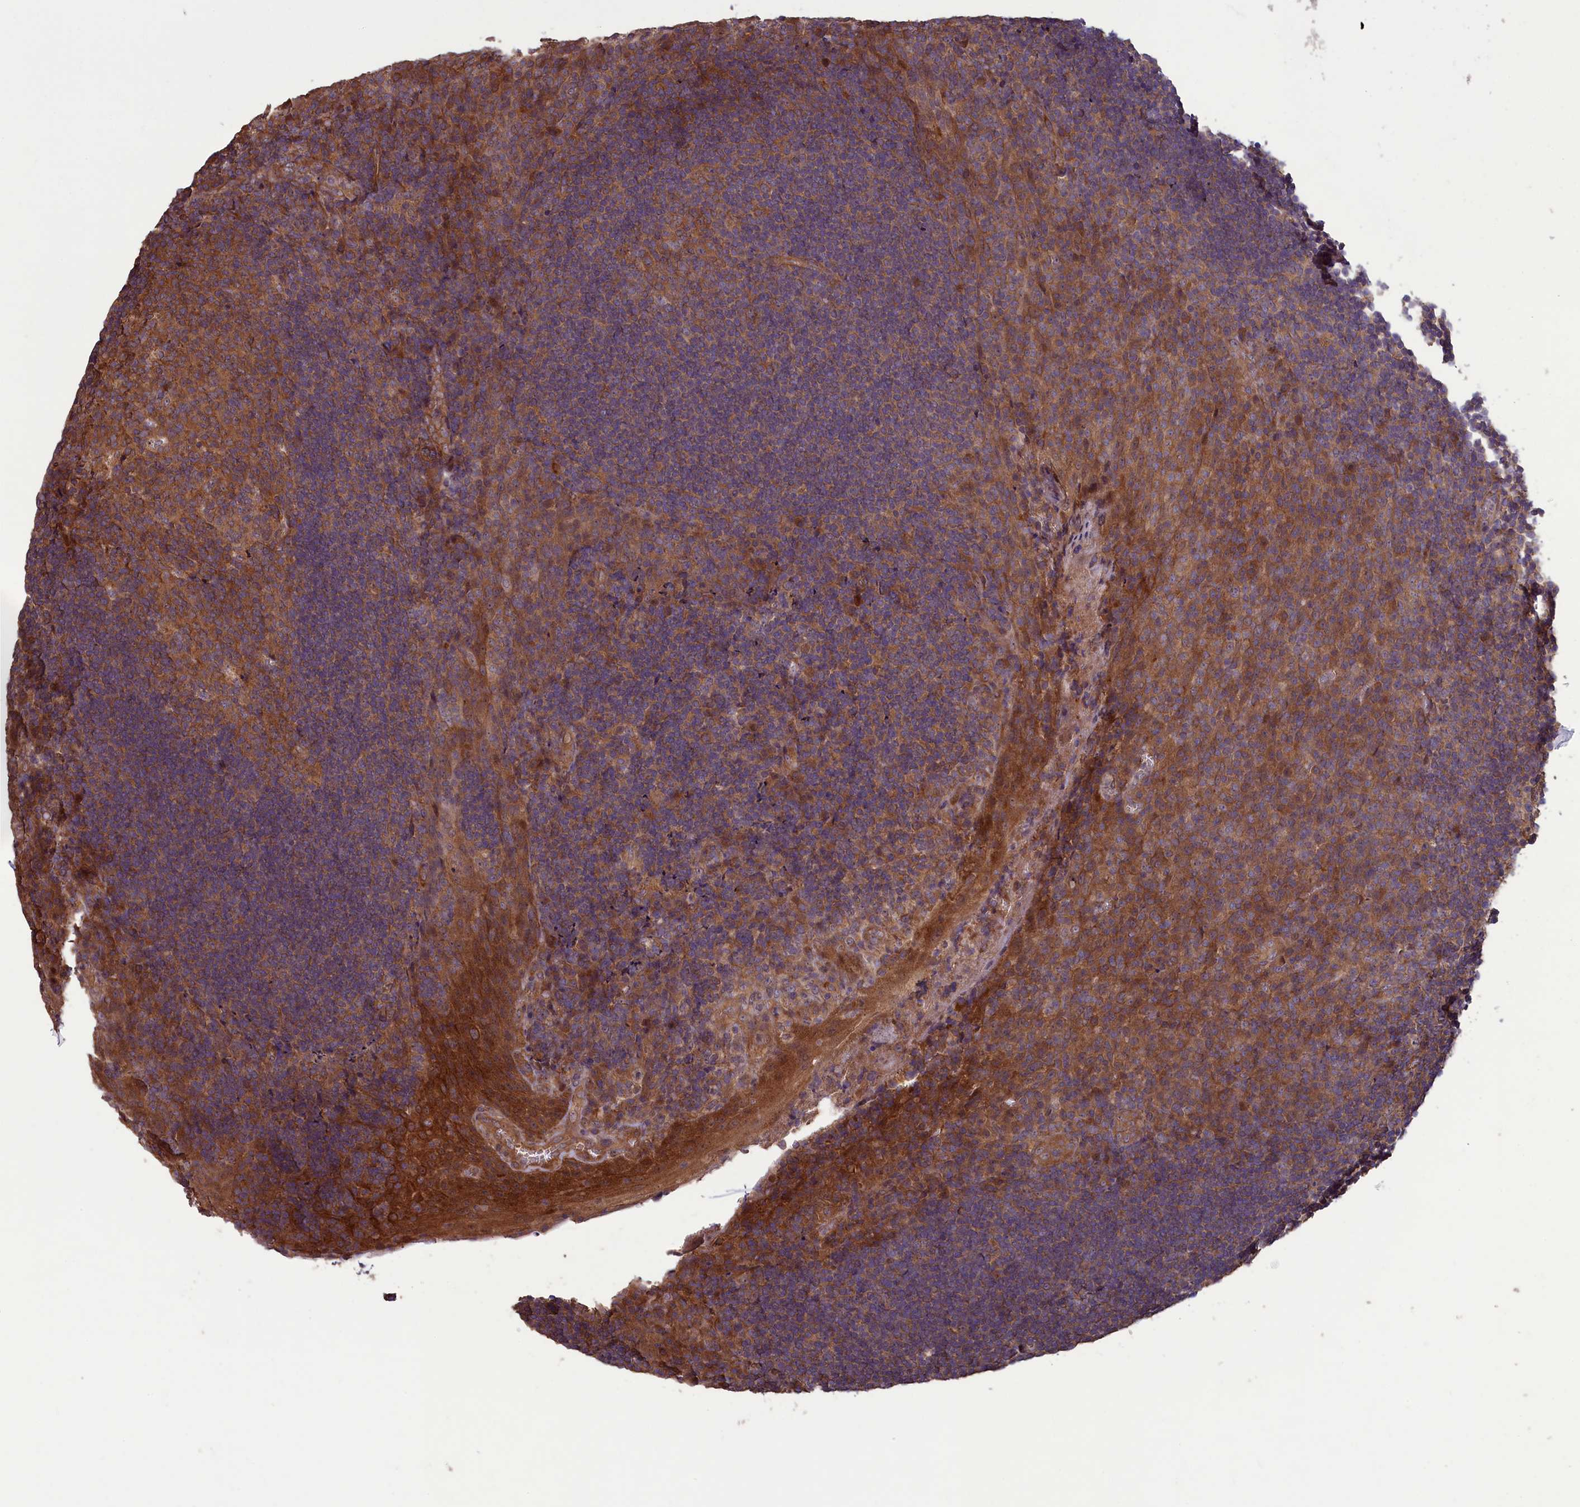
{"staining": {"intensity": "moderate", "quantity": ">75%", "location": "cytoplasmic/membranous"}, "tissue": "tonsil", "cell_type": "Germinal center cells", "image_type": "normal", "snomed": [{"axis": "morphology", "description": "Normal tissue, NOS"}, {"axis": "topography", "description": "Tonsil"}], "caption": "Tonsil was stained to show a protein in brown. There is medium levels of moderate cytoplasmic/membranous expression in about >75% of germinal center cells. (DAB IHC, brown staining for protein, blue staining for nuclei).", "gene": "CIAO2B", "patient": {"sex": "male", "age": 17}}